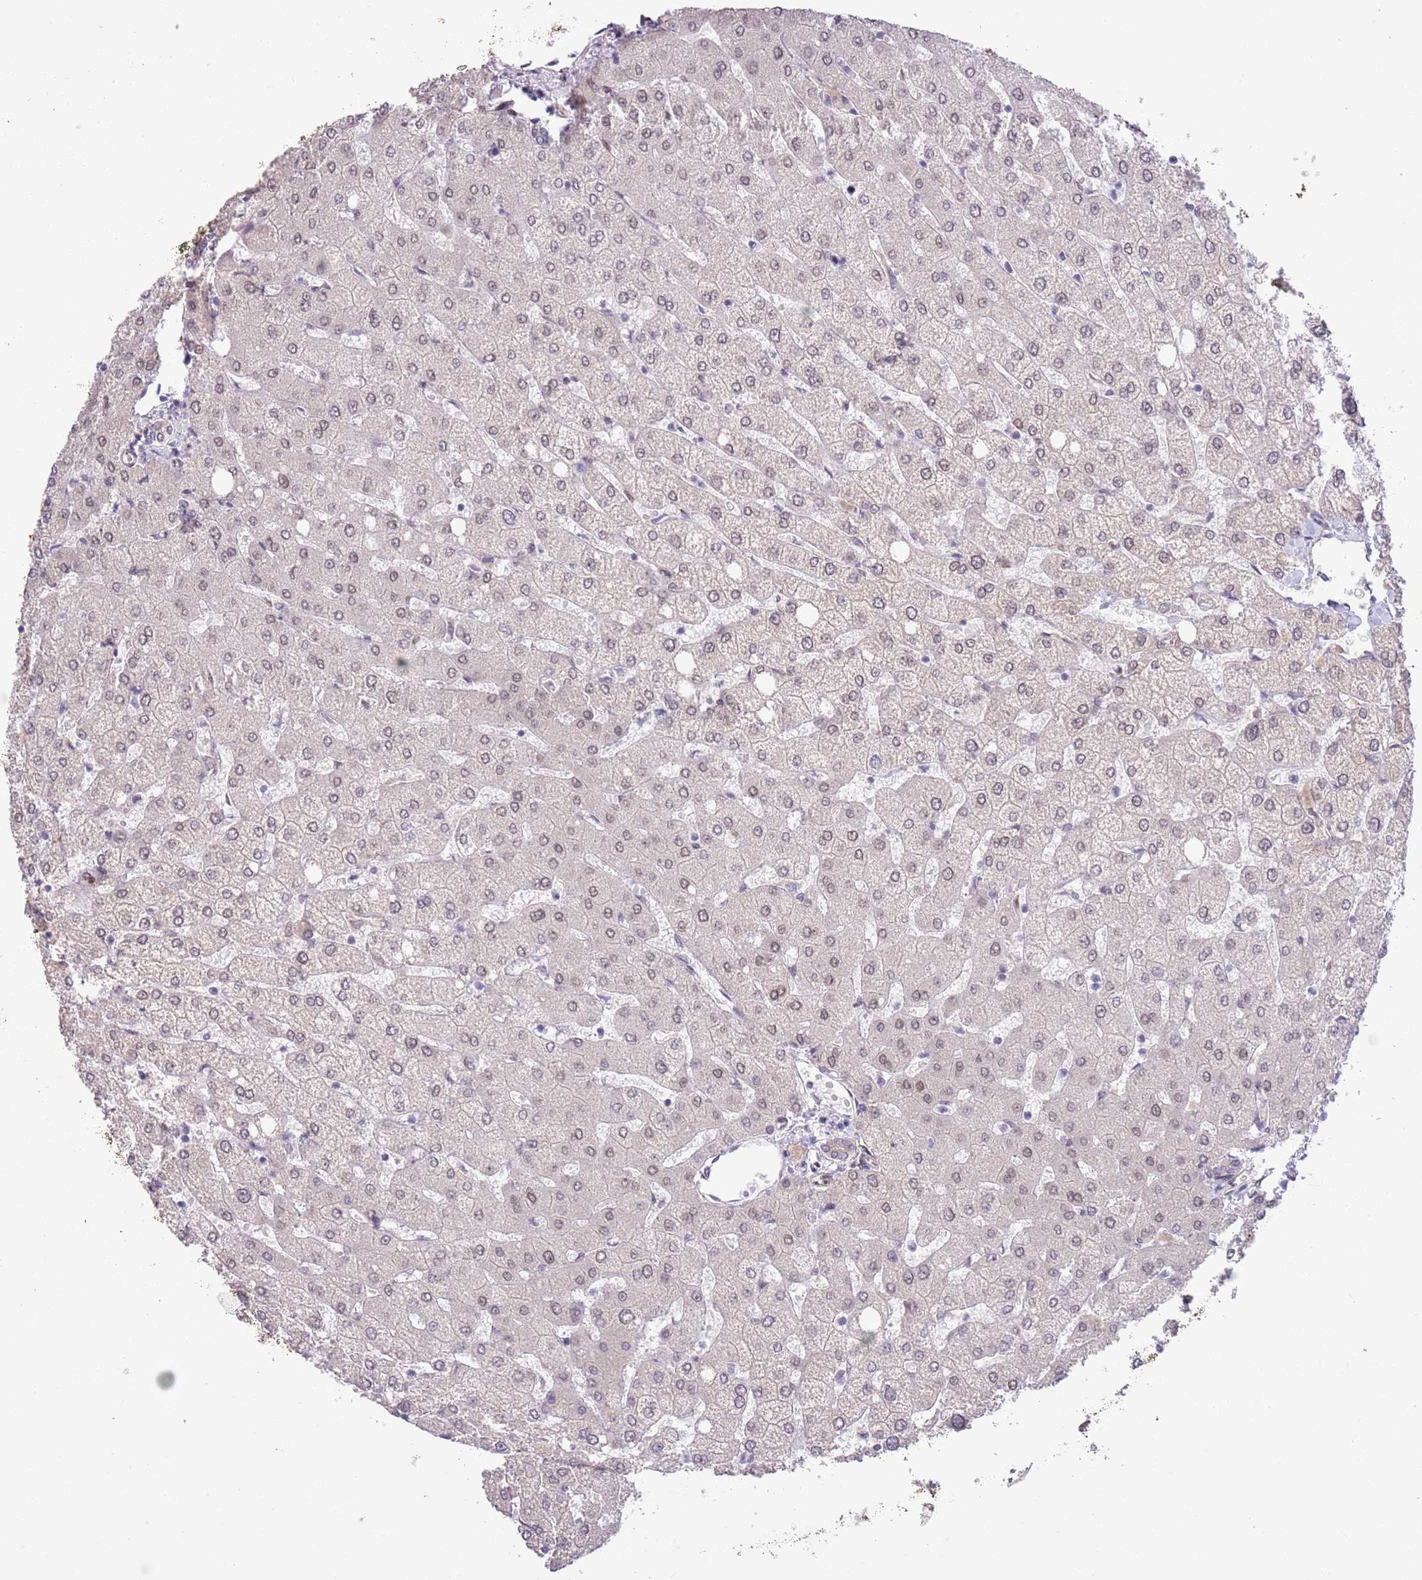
{"staining": {"intensity": "negative", "quantity": "none", "location": "none"}, "tissue": "liver", "cell_type": "Cholangiocytes", "image_type": "normal", "snomed": [{"axis": "morphology", "description": "Normal tissue, NOS"}, {"axis": "topography", "description": "Liver"}], "caption": "Immunohistochemistry of unremarkable liver demonstrates no positivity in cholangiocytes.", "gene": "CCND2", "patient": {"sex": "female", "age": 54}}